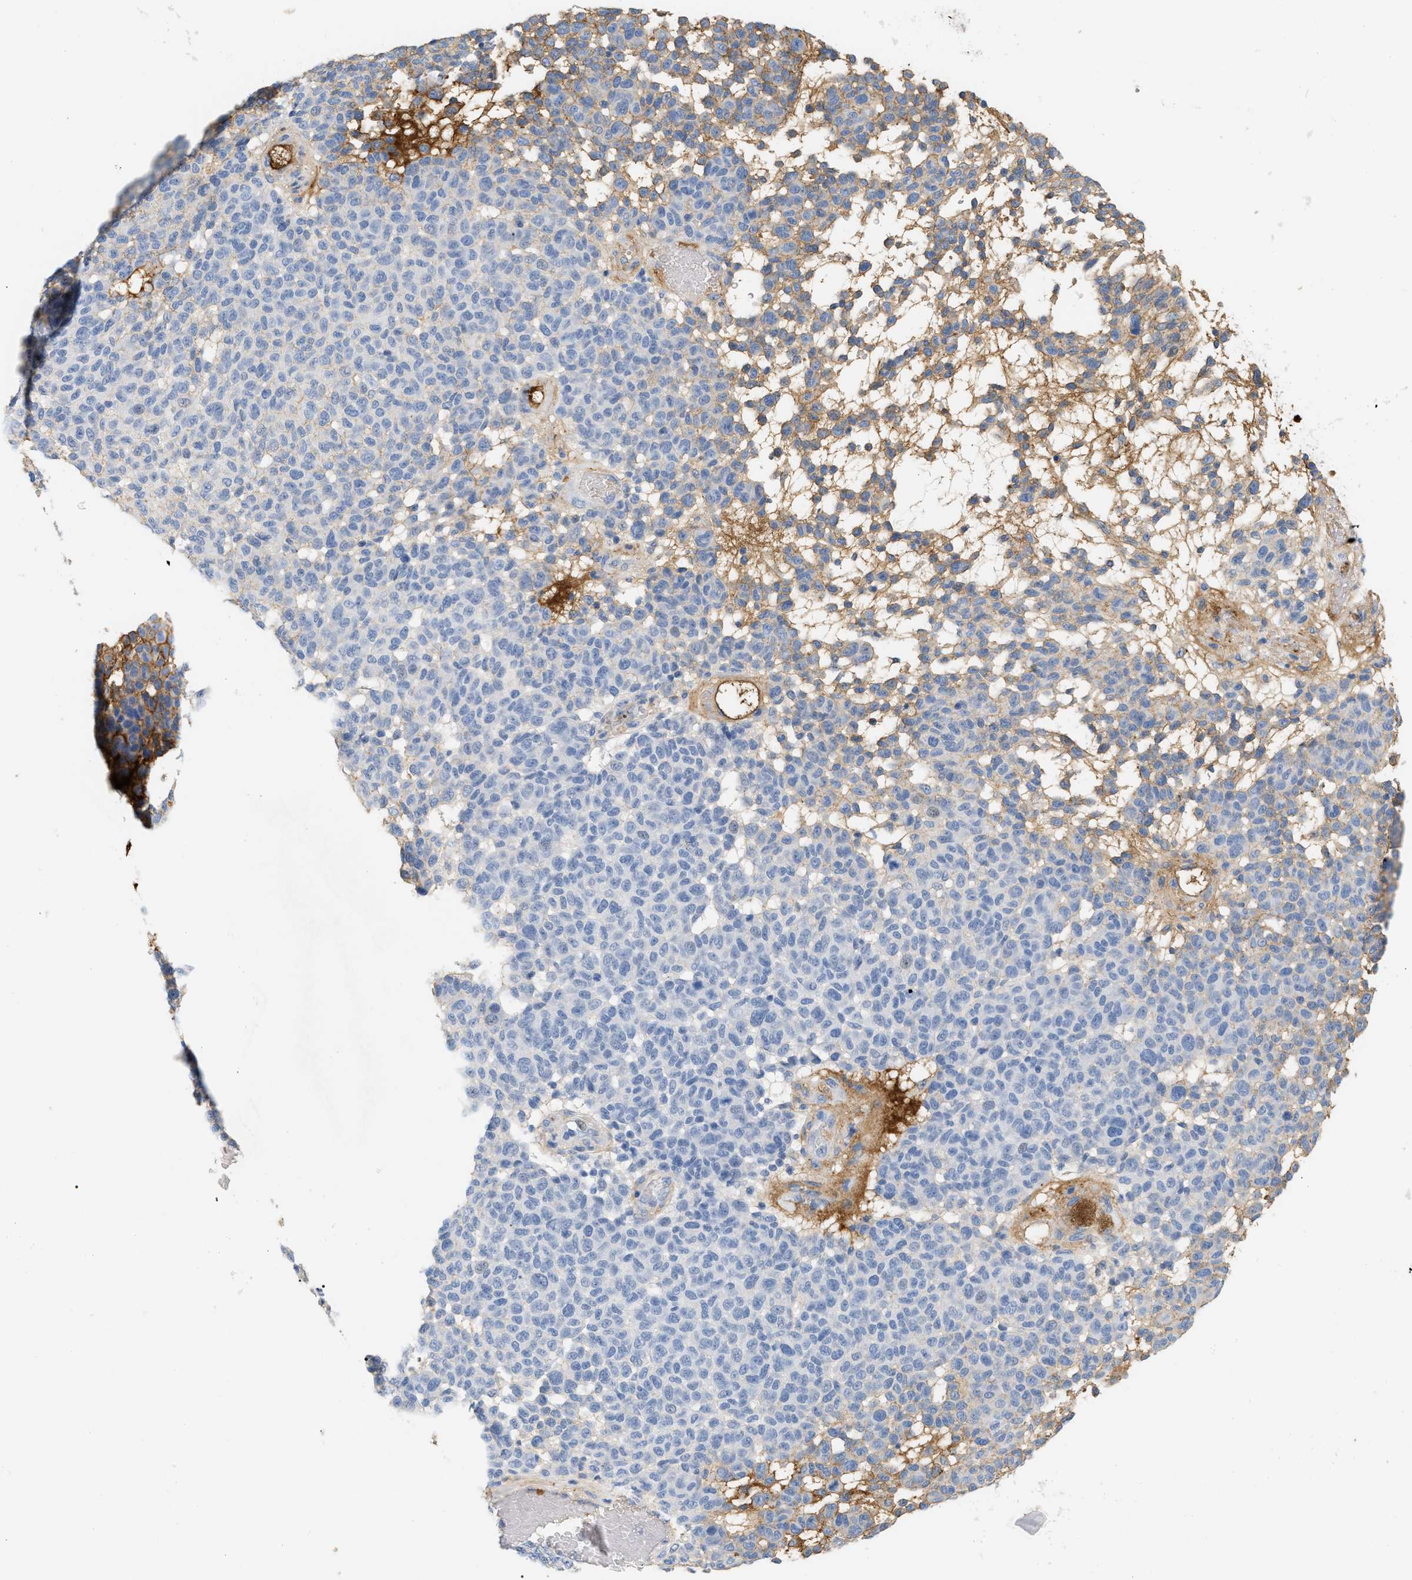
{"staining": {"intensity": "negative", "quantity": "none", "location": "none"}, "tissue": "melanoma", "cell_type": "Tumor cells", "image_type": "cancer", "snomed": [{"axis": "morphology", "description": "Malignant melanoma, NOS"}, {"axis": "topography", "description": "Skin"}], "caption": "DAB immunohistochemical staining of malignant melanoma displays no significant staining in tumor cells. (DAB (3,3'-diaminobenzidine) immunohistochemistry (IHC) with hematoxylin counter stain).", "gene": "CFH", "patient": {"sex": "male", "age": 59}}